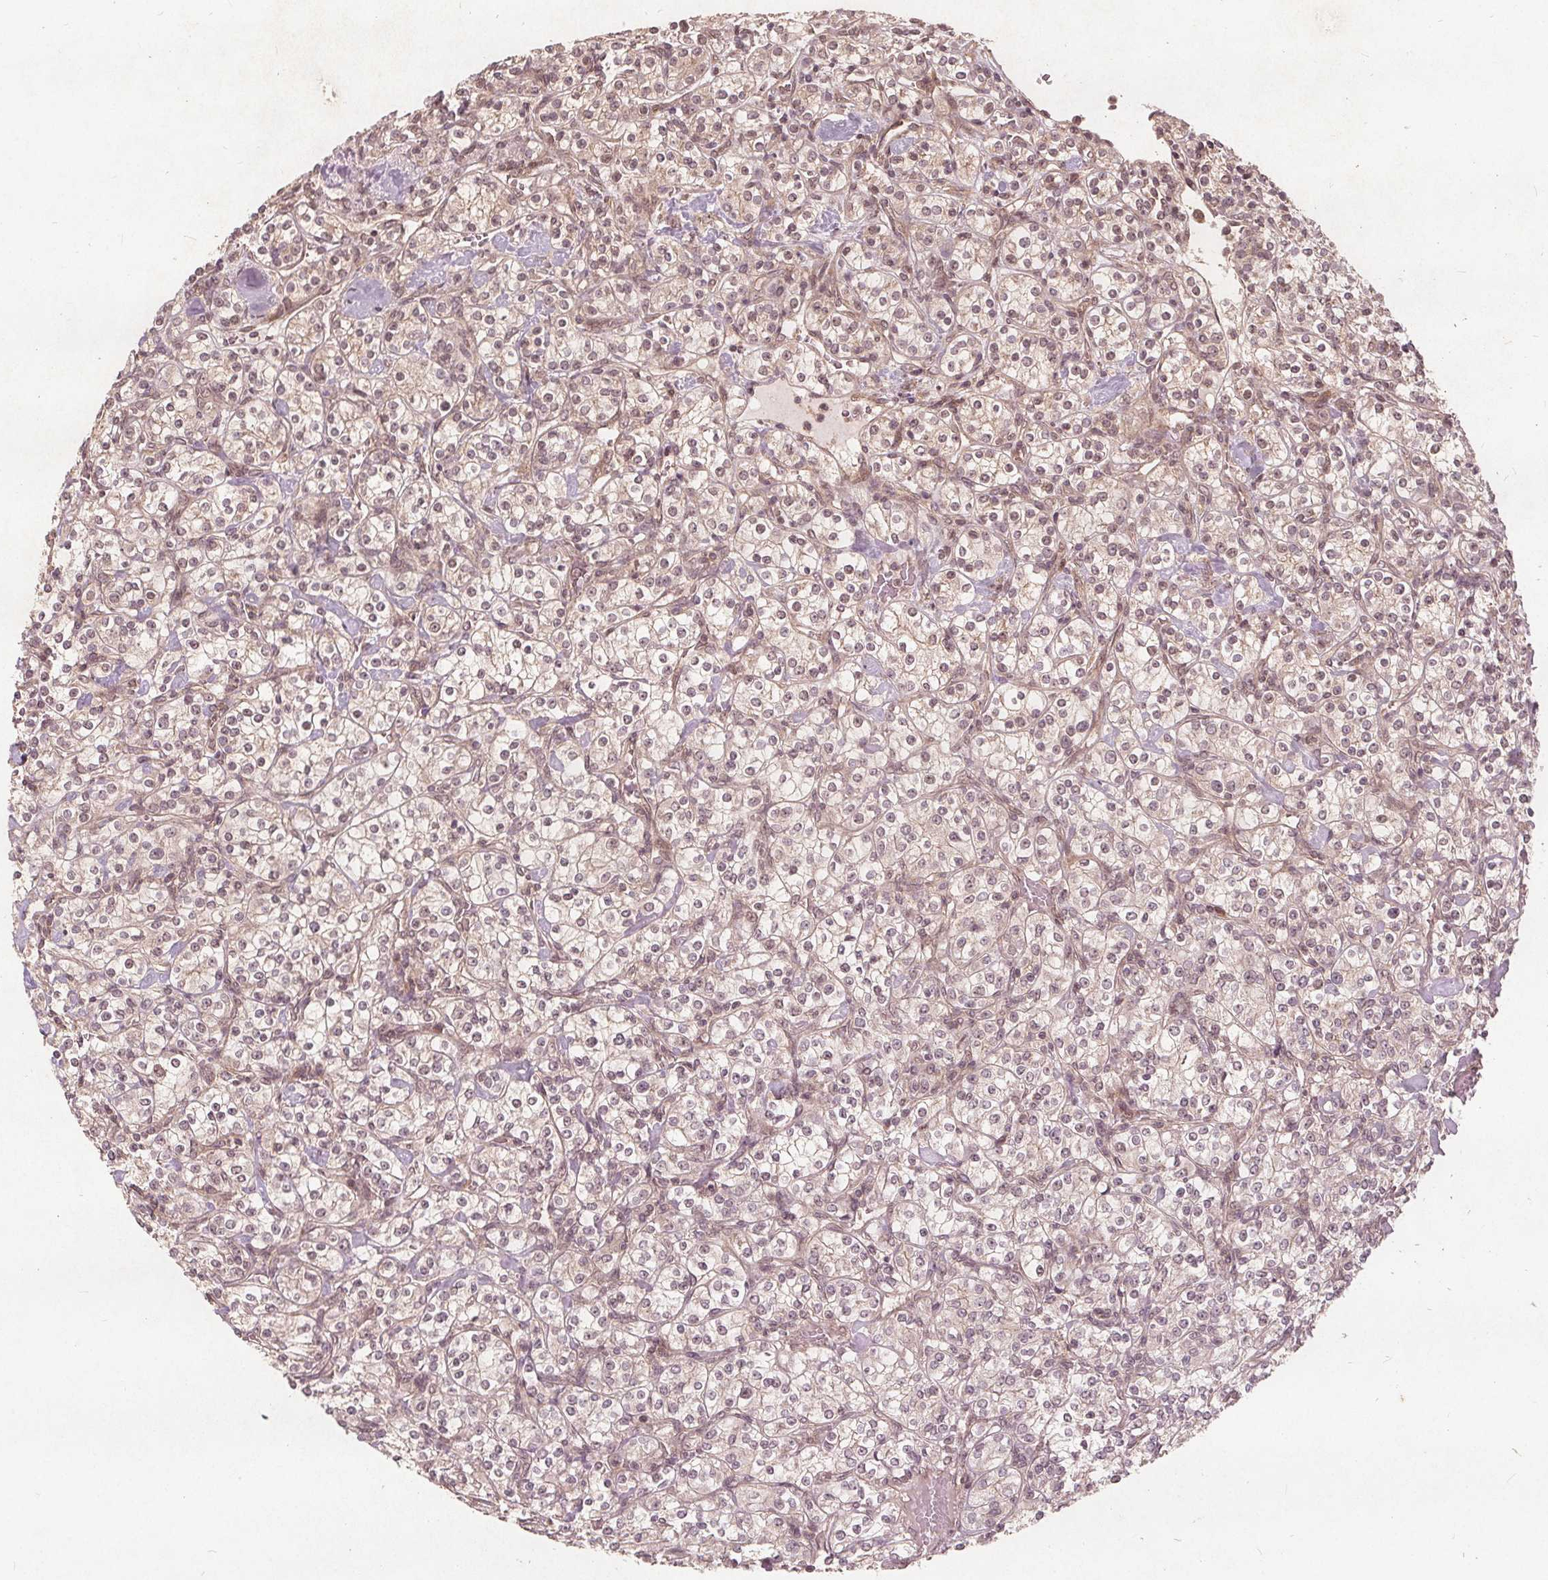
{"staining": {"intensity": "weak", "quantity": ">75%", "location": "nuclear"}, "tissue": "renal cancer", "cell_type": "Tumor cells", "image_type": "cancer", "snomed": [{"axis": "morphology", "description": "Adenocarcinoma, NOS"}, {"axis": "topography", "description": "Kidney"}], "caption": "Immunohistochemistry micrograph of neoplastic tissue: human renal cancer (adenocarcinoma) stained using immunohistochemistry (IHC) displays low levels of weak protein expression localized specifically in the nuclear of tumor cells, appearing as a nuclear brown color.", "gene": "PPP1CB", "patient": {"sex": "male", "age": 77}}